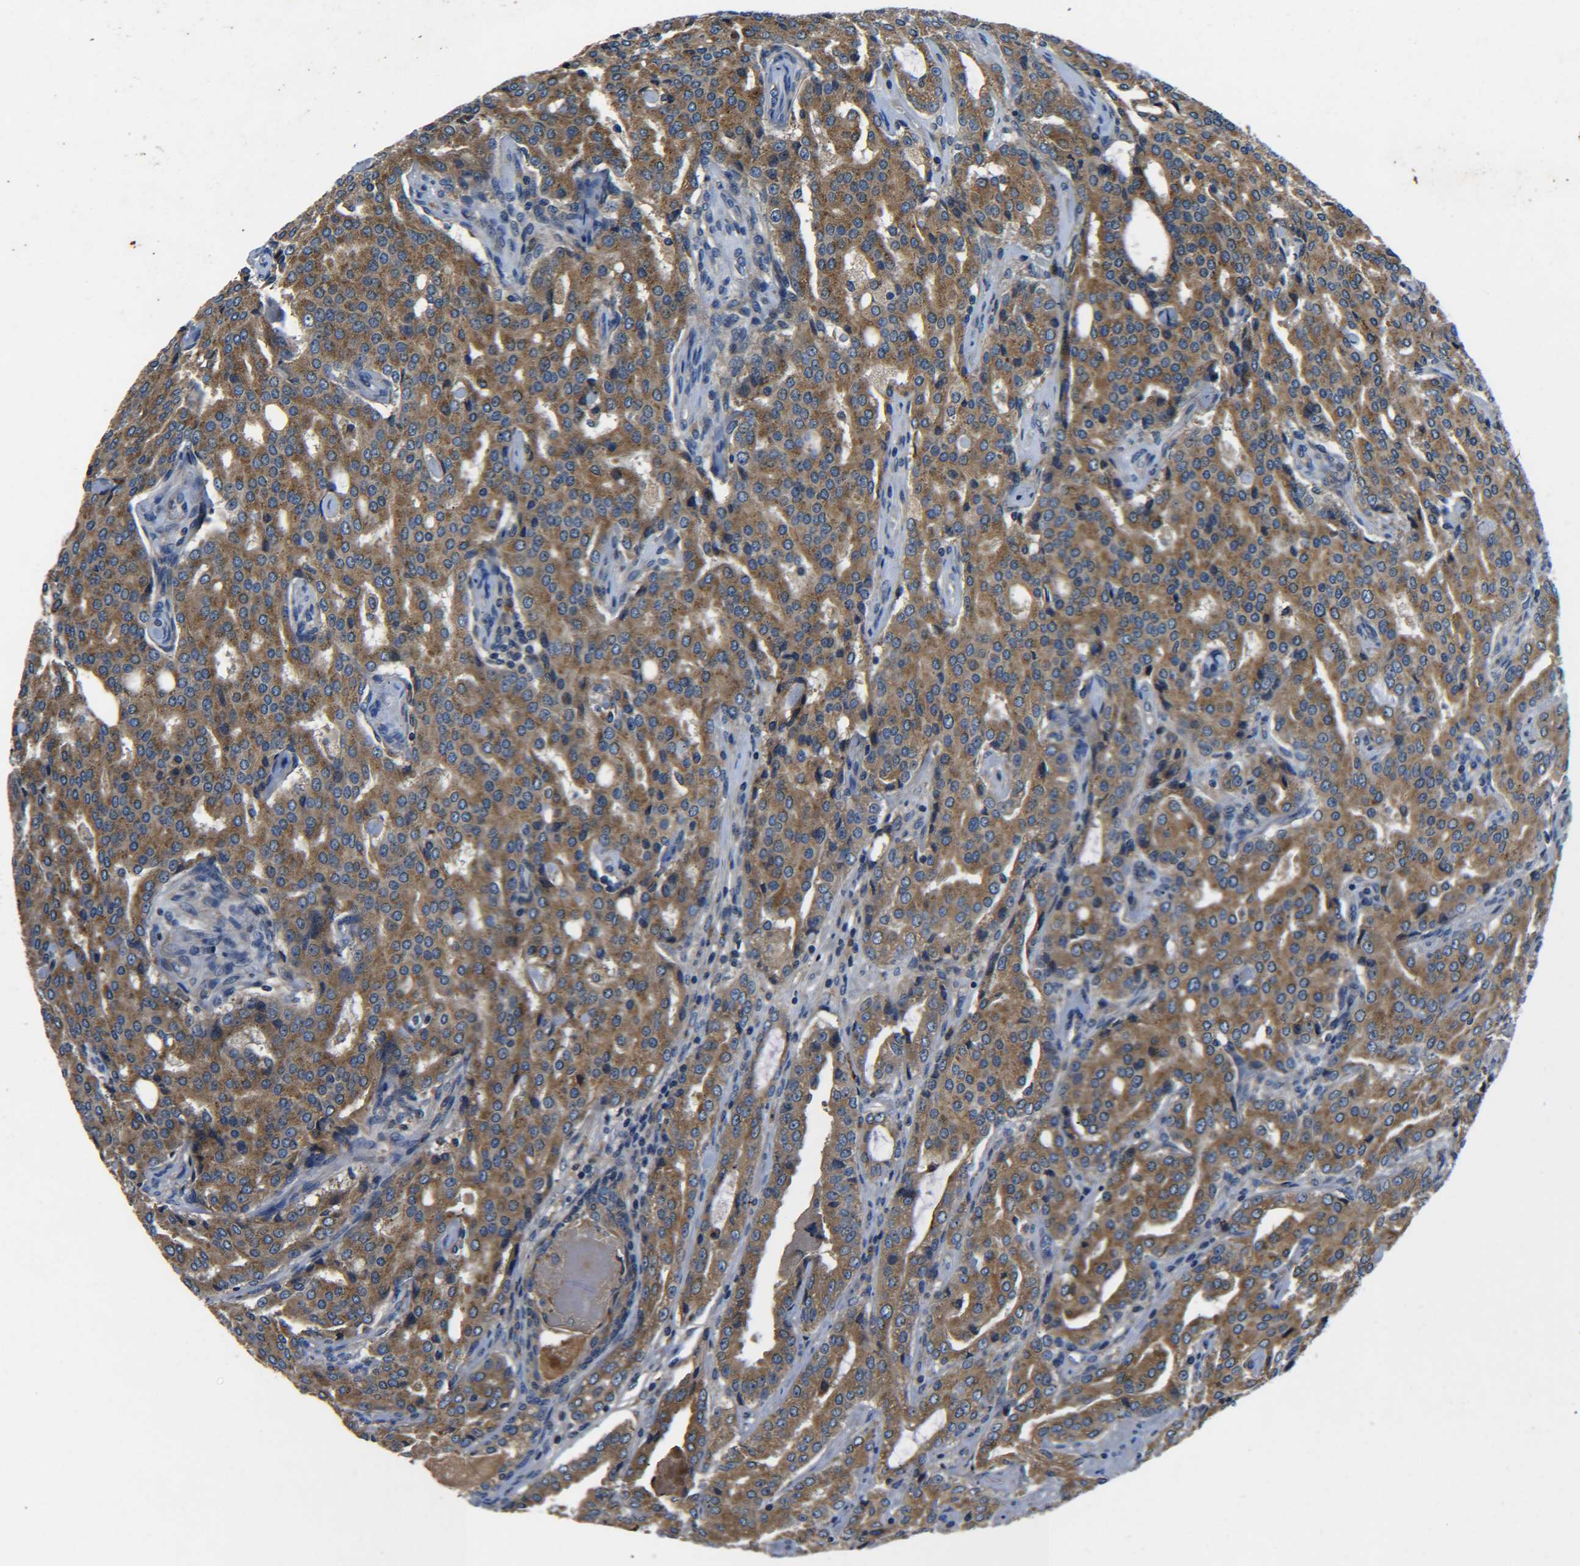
{"staining": {"intensity": "moderate", "quantity": ">75%", "location": "cytoplasmic/membranous"}, "tissue": "prostate cancer", "cell_type": "Tumor cells", "image_type": "cancer", "snomed": [{"axis": "morphology", "description": "Adenocarcinoma, High grade"}, {"axis": "topography", "description": "Prostate"}], "caption": "Brown immunohistochemical staining in adenocarcinoma (high-grade) (prostate) reveals moderate cytoplasmic/membranous positivity in about >75% of tumor cells.", "gene": "RAB1B", "patient": {"sex": "male", "age": 72}}